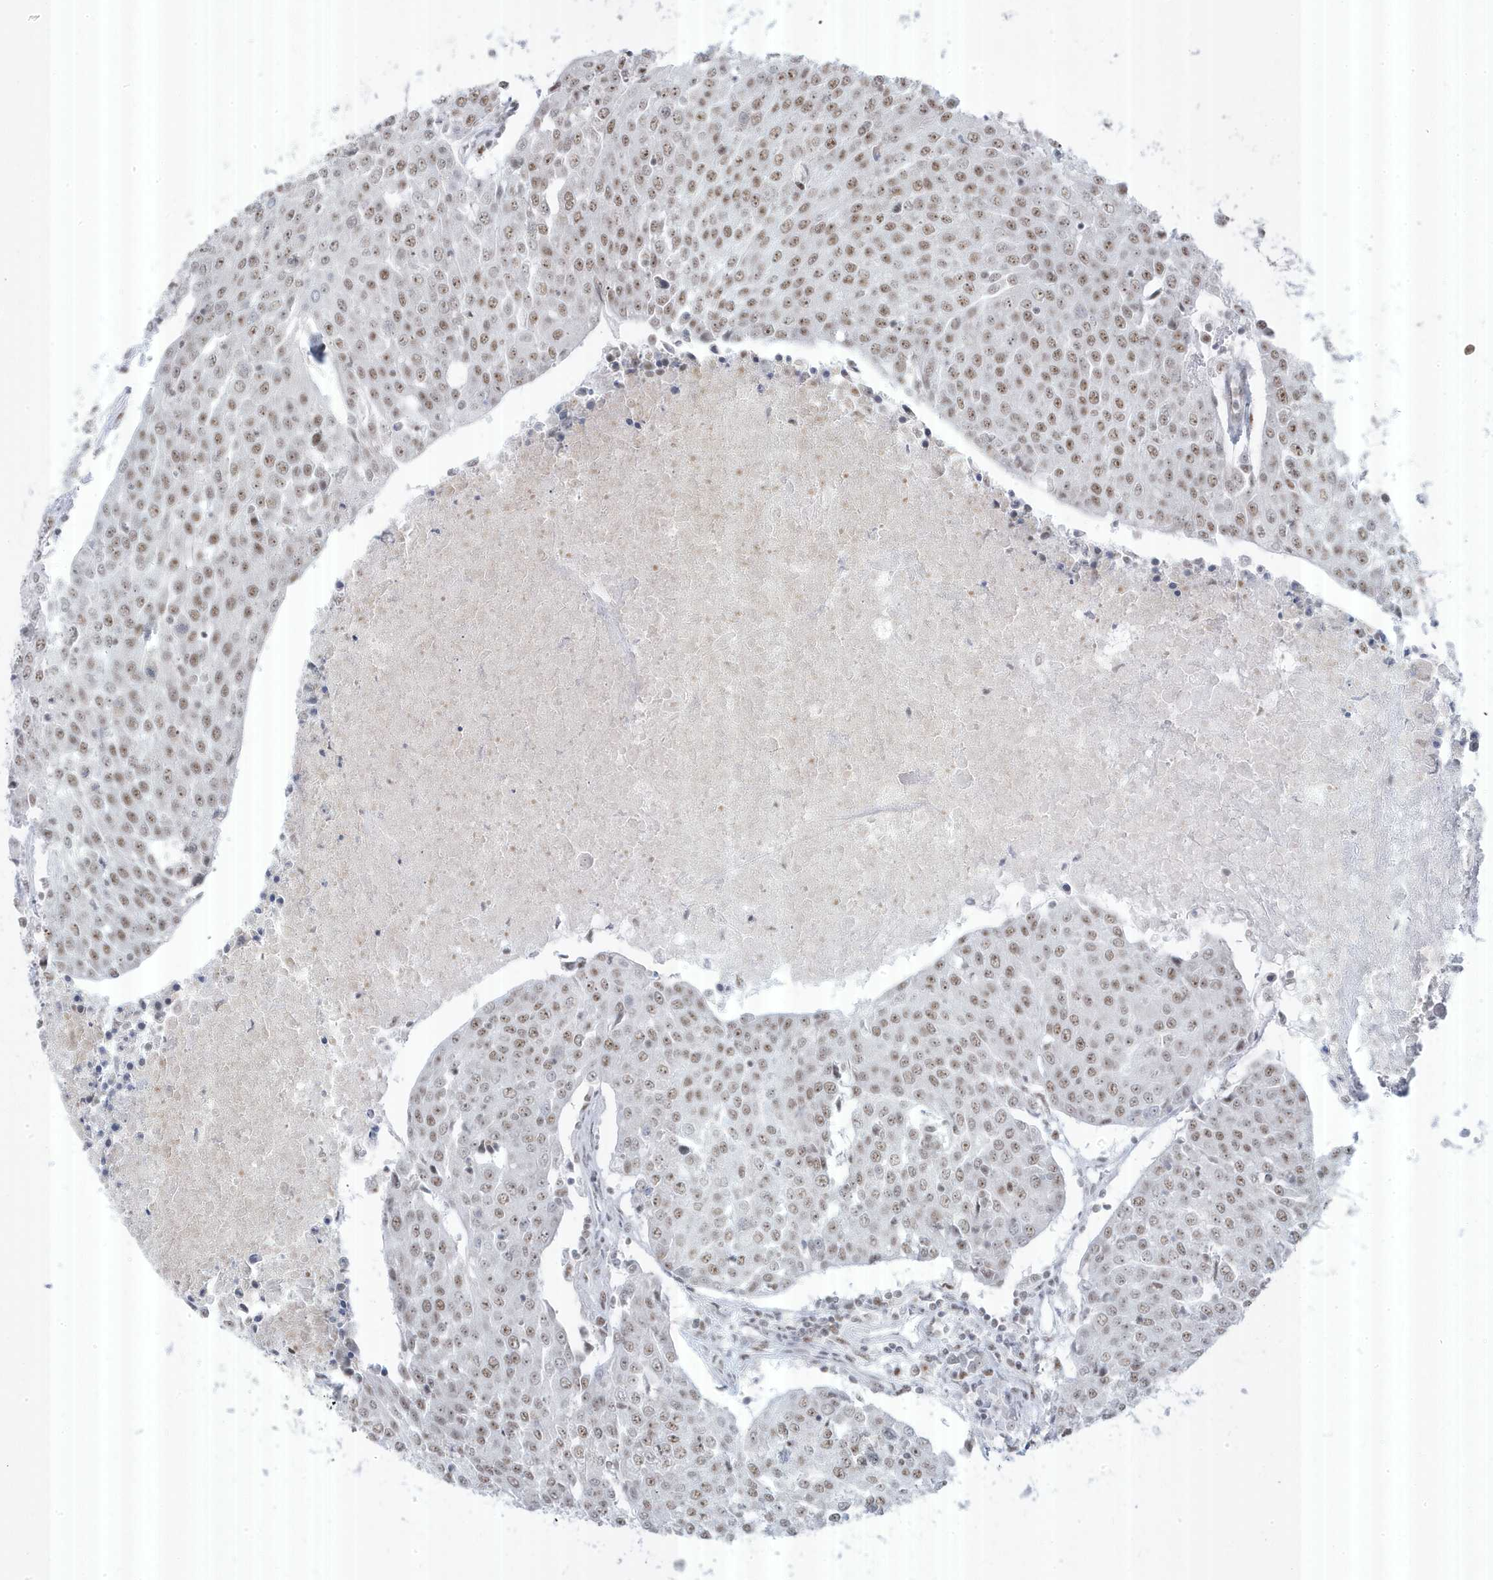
{"staining": {"intensity": "moderate", "quantity": ">75%", "location": "nuclear"}, "tissue": "urothelial cancer", "cell_type": "Tumor cells", "image_type": "cancer", "snomed": [{"axis": "morphology", "description": "Urothelial carcinoma, High grade"}, {"axis": "topography", "description": "Urinary bladder"}], "caption": "This is a micrograph of immunohistochemistry (IHC) staining of high-grade urothelial carcinoma, which shows moderate expression in the nuclear of tumor cells.", "gene": "MTREX", "patient": {"sex": "female", "age": 85}}